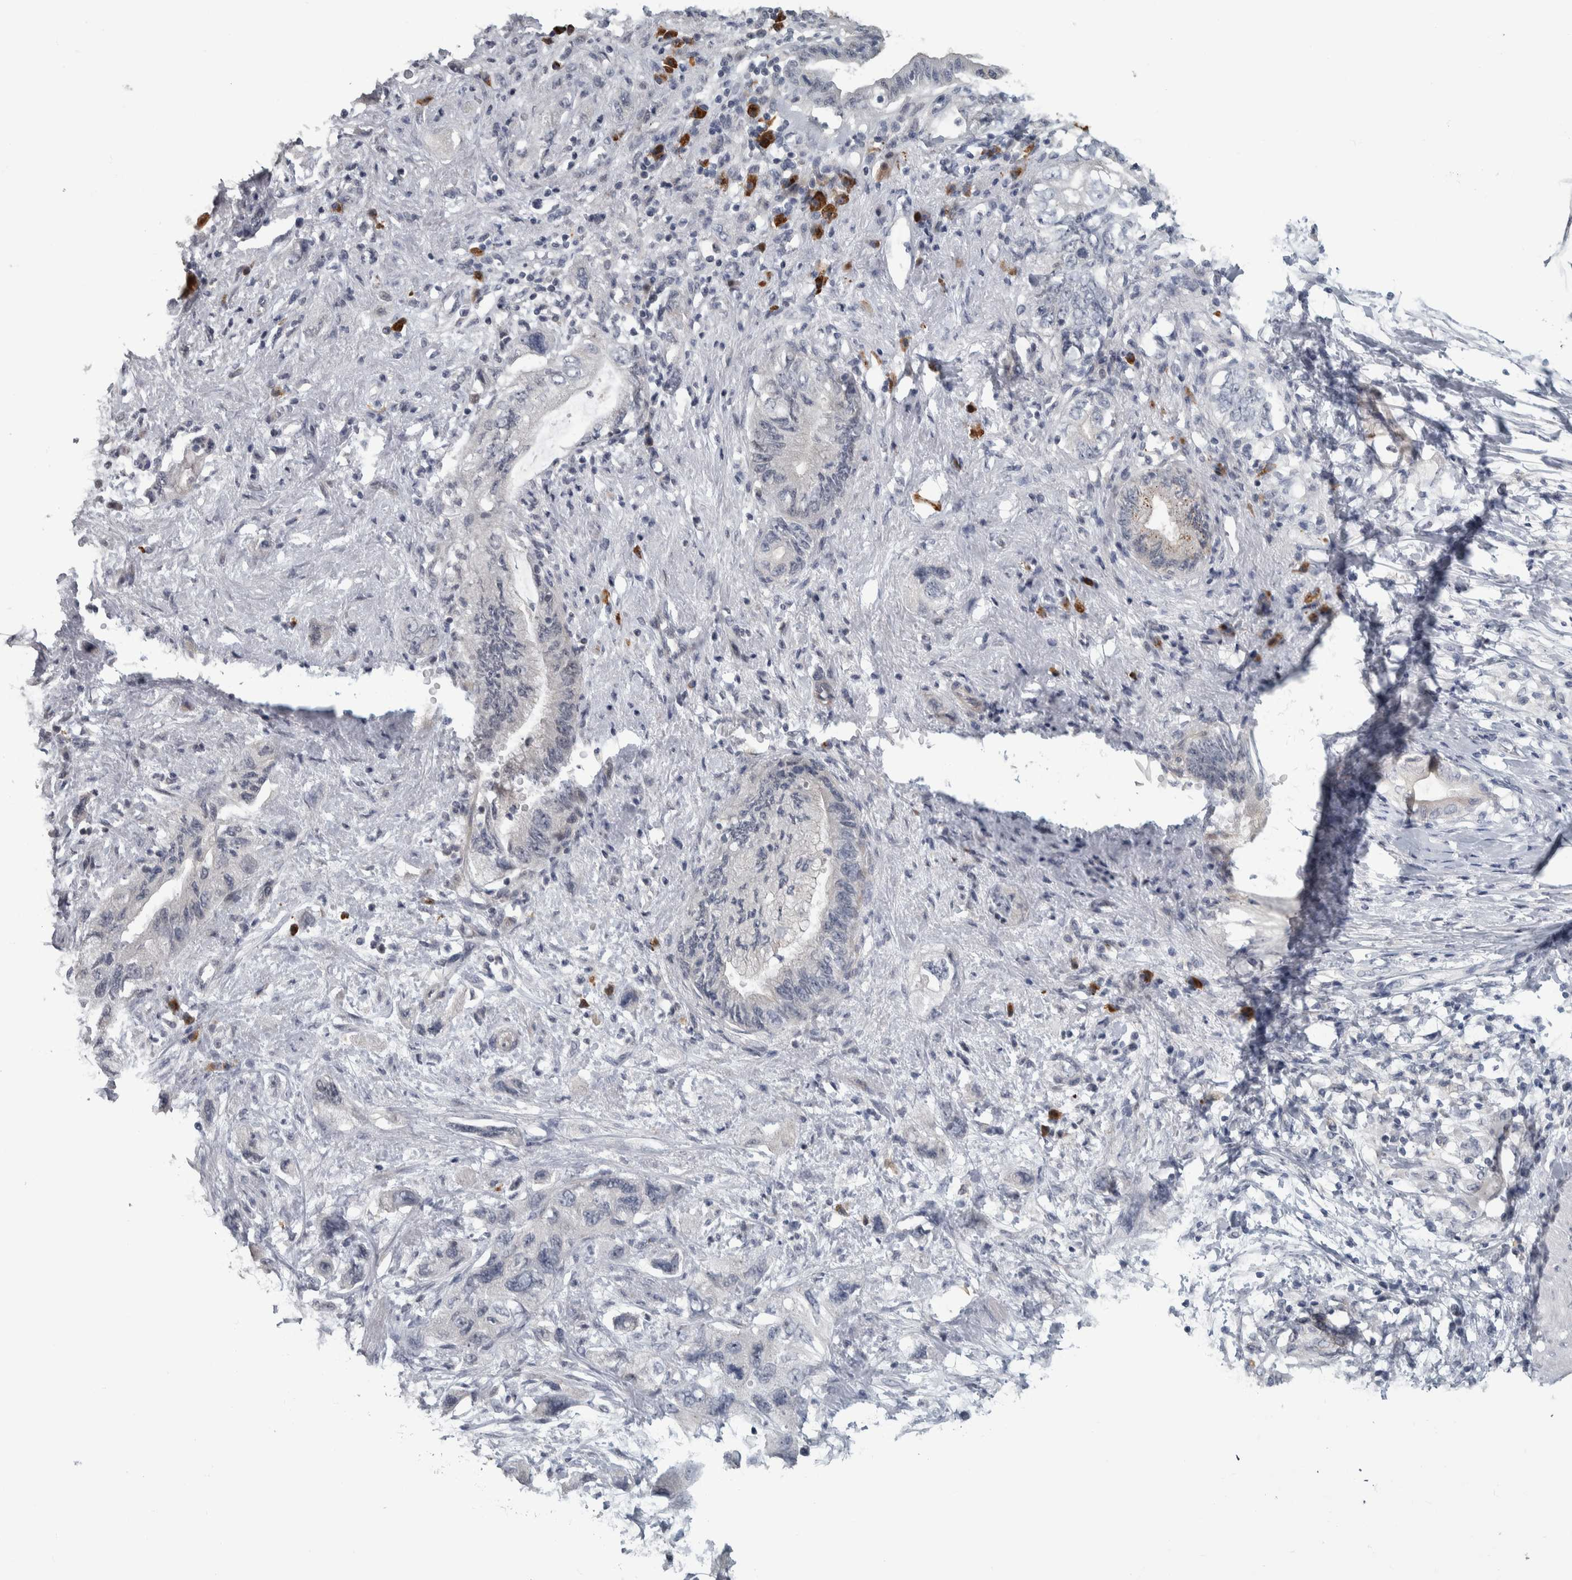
{"staining": {"intensity": "negative", "quantity": "none", "location": "none"}, "tissue": "pancreatic cancer", "cell_type": "Tumor cells", "image_type": "cancer", "snomed": [{"axis": "morphology", "description": "Adenocarcinoma, NOS"}, {"axis": "topography", "description": "Pancreas"}], "caption": "There is no significant positivity in tumor cells of pancreatic adenocarcinoma.", "gene": "CAVIN4", "patient": {"sex": "female", "age": 73}}